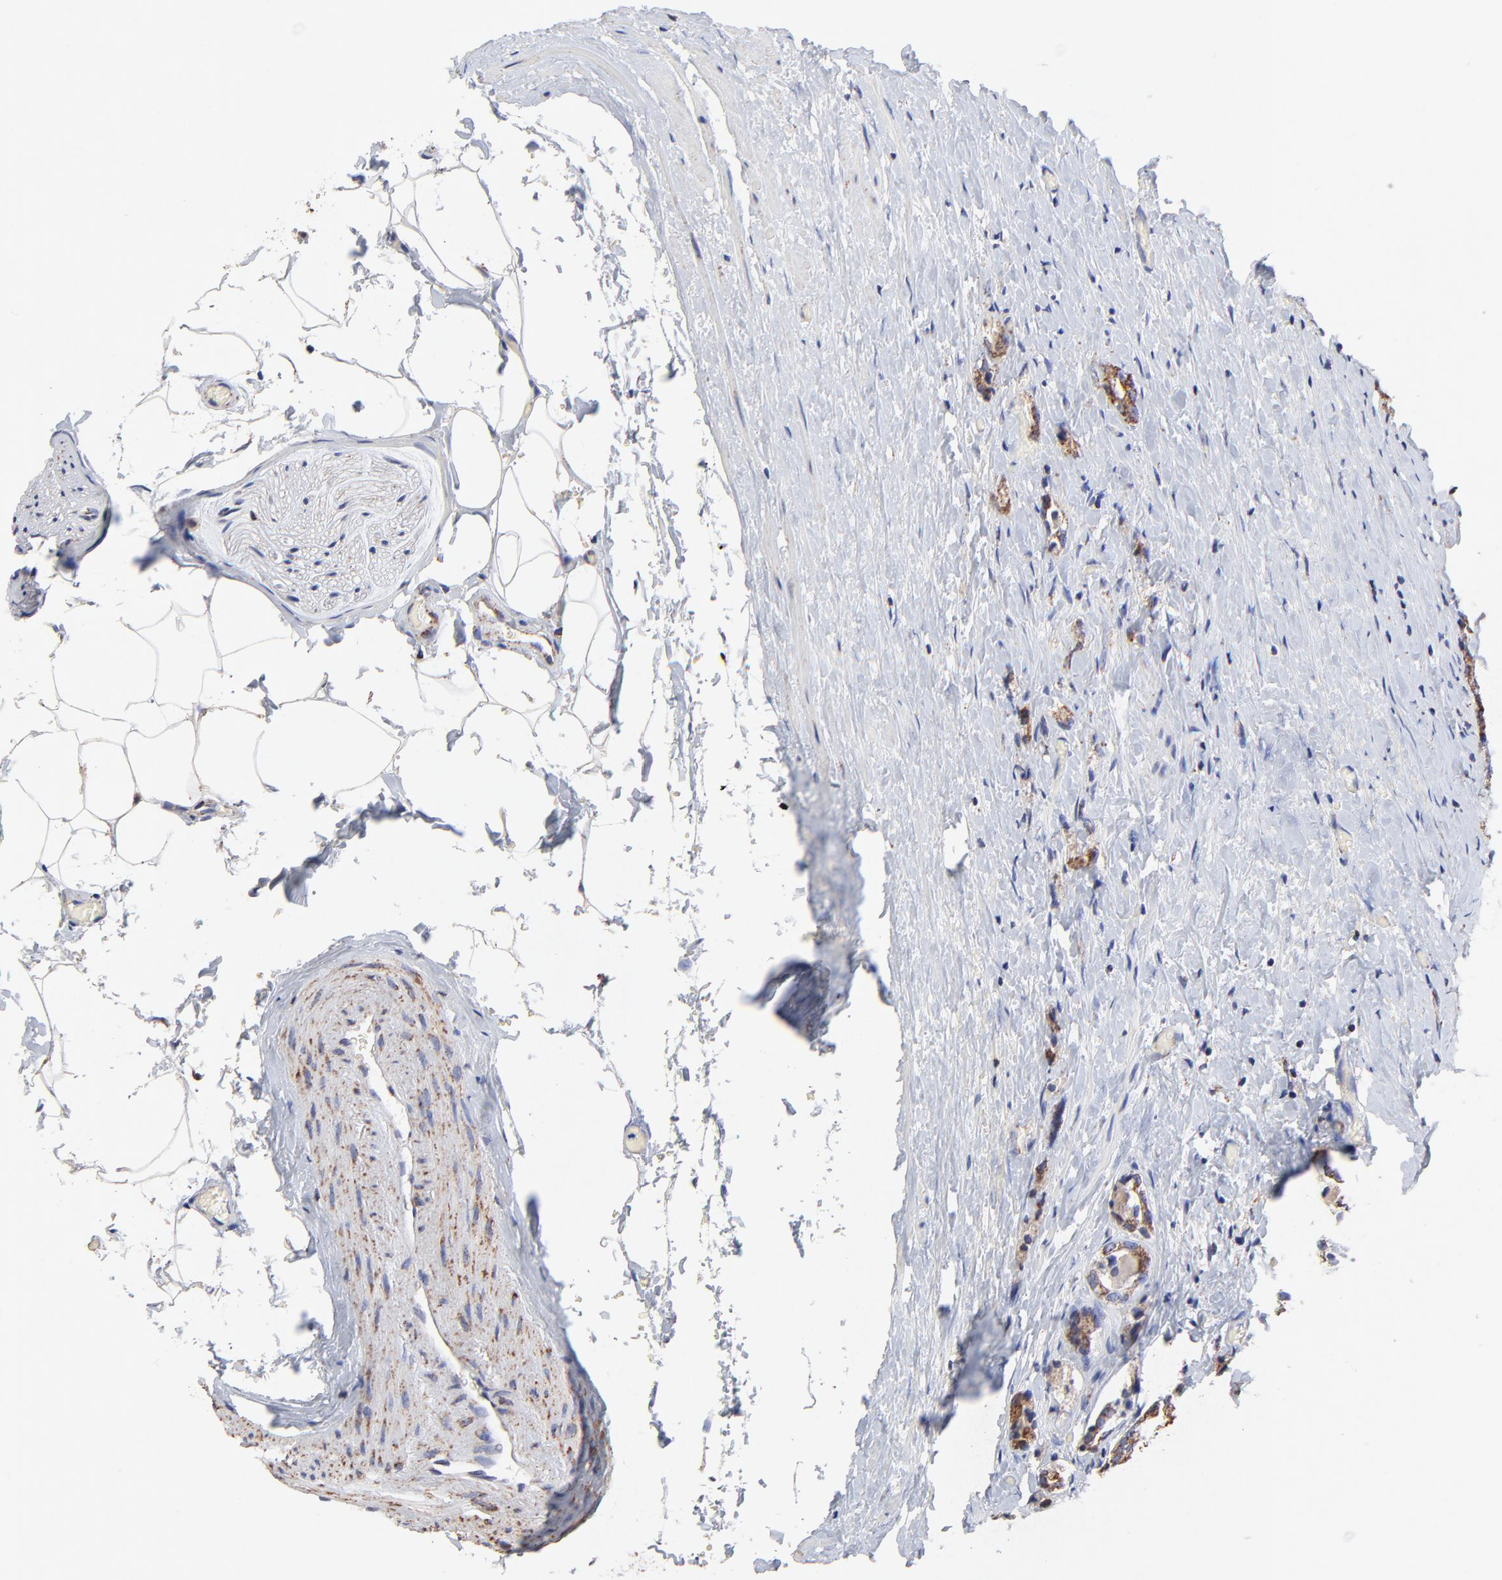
{"staining": {"intensity": "strong", "quantity": ">75%", "location": "cytoplasmic/membranous"}, "tissue": "prostate cancer", "cell_type": "Tumor cells", "image_type": "cancer", "snomed": [{"axis": "morphology", "description": "Adenocarcinoma, Medium grade"}, {"axis": "topography", "description": "Prostate"}], "caption": "Protein staining of prostate cancer (adenocarcinoma (medium-grade)) tissue demonstrates strong cytoplasmic/membranous expression in approximately >75% of tumor cells.", "gene": "SSBP1", "patient": {"sex": "male", "age": 59}}